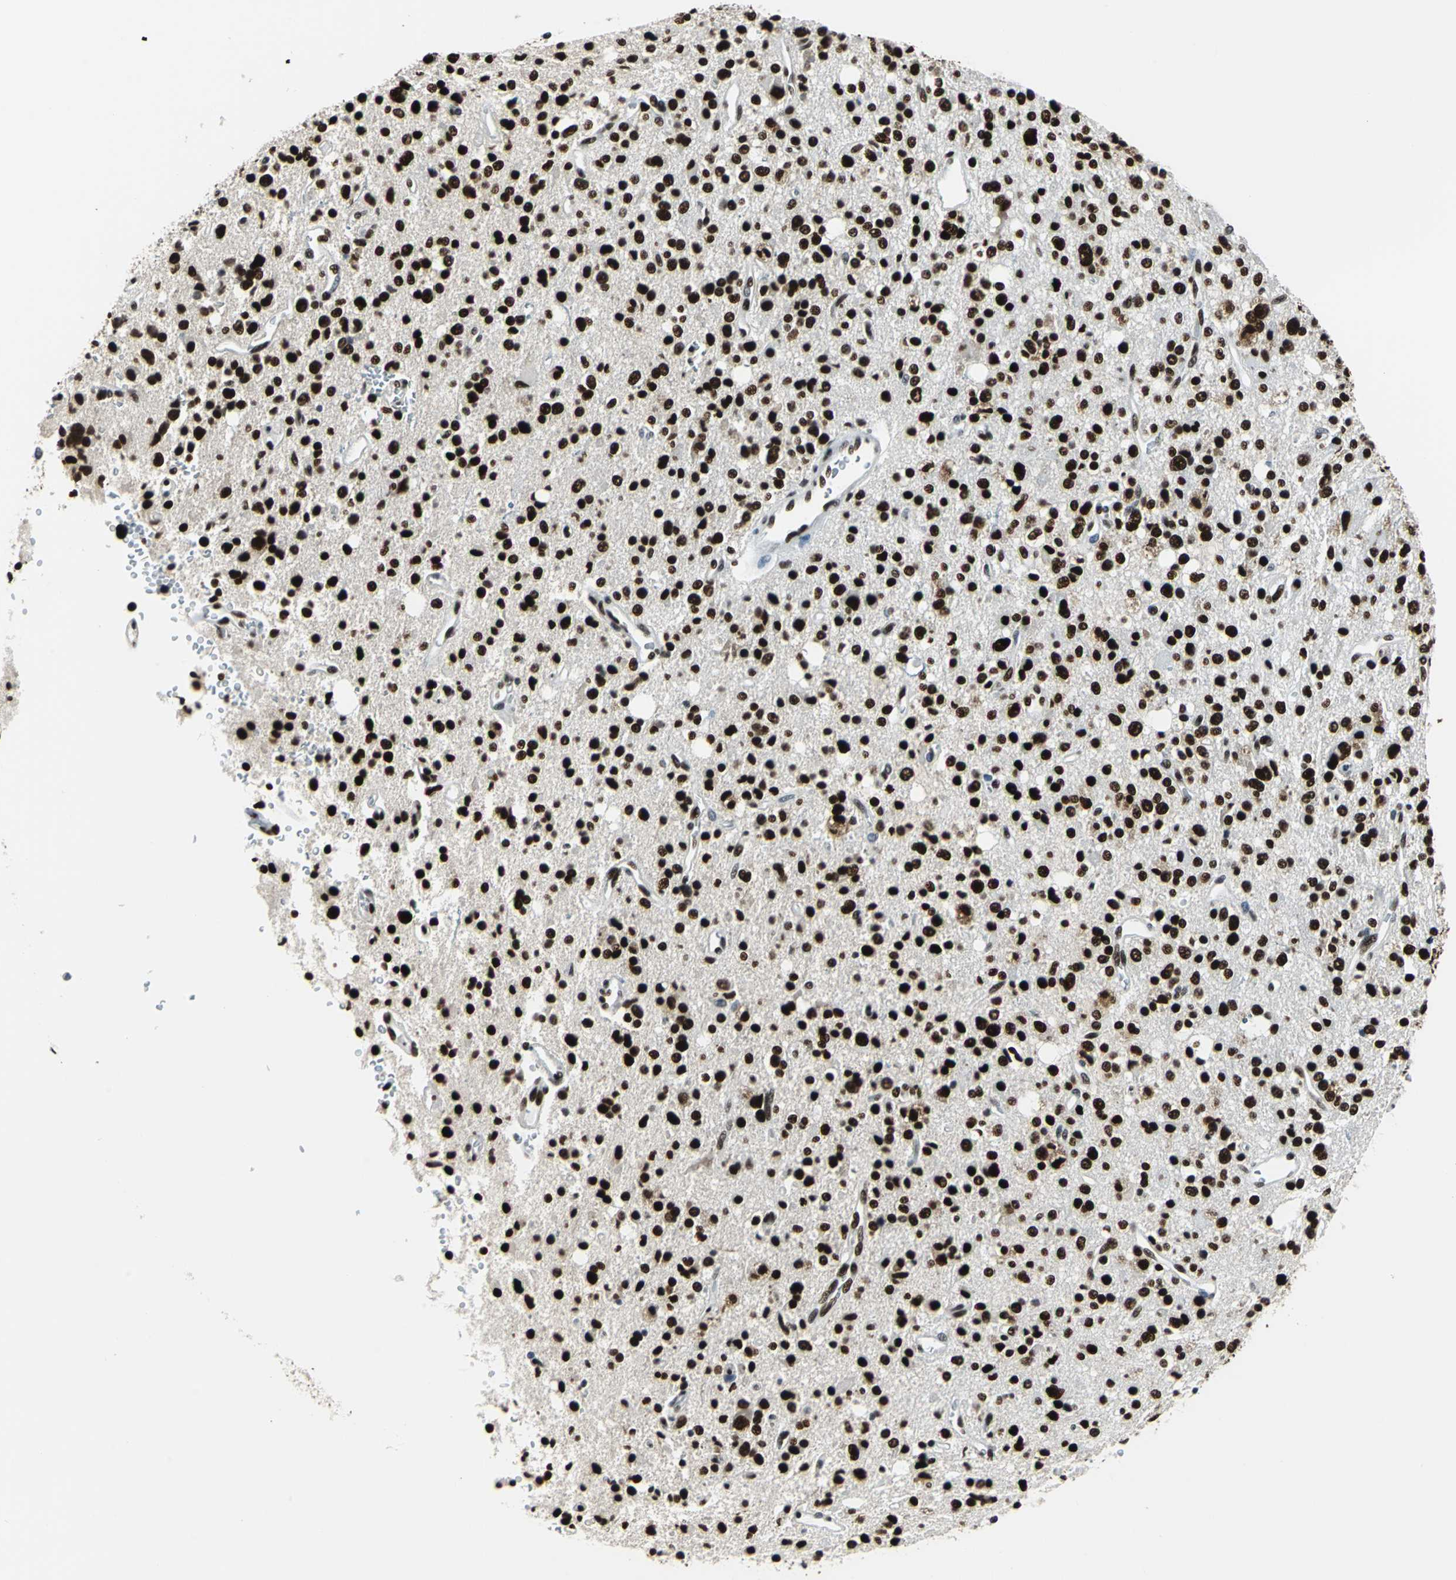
{"staining": {"intensity": "strong", "quantity": ">75%", "location": "nuclear"}, "tissue": "glioma", "cell_type": "Tumor cells", "image_type": "cancer", "snomed": [{"axis": "morphology", "description": "Glioma, malignant, High grade"}, {"axis": "topography", "description": "Brain"}], "caption": "Strong nuclear positivity is present in about >75% of tumor cells in glioma. (DAB (3,3'-diaminobenzidine) = brown stain, brightfield microscopy at high magnification).", "gene": "HDAC2", "patient": {"sex": "male", "age": 47}}